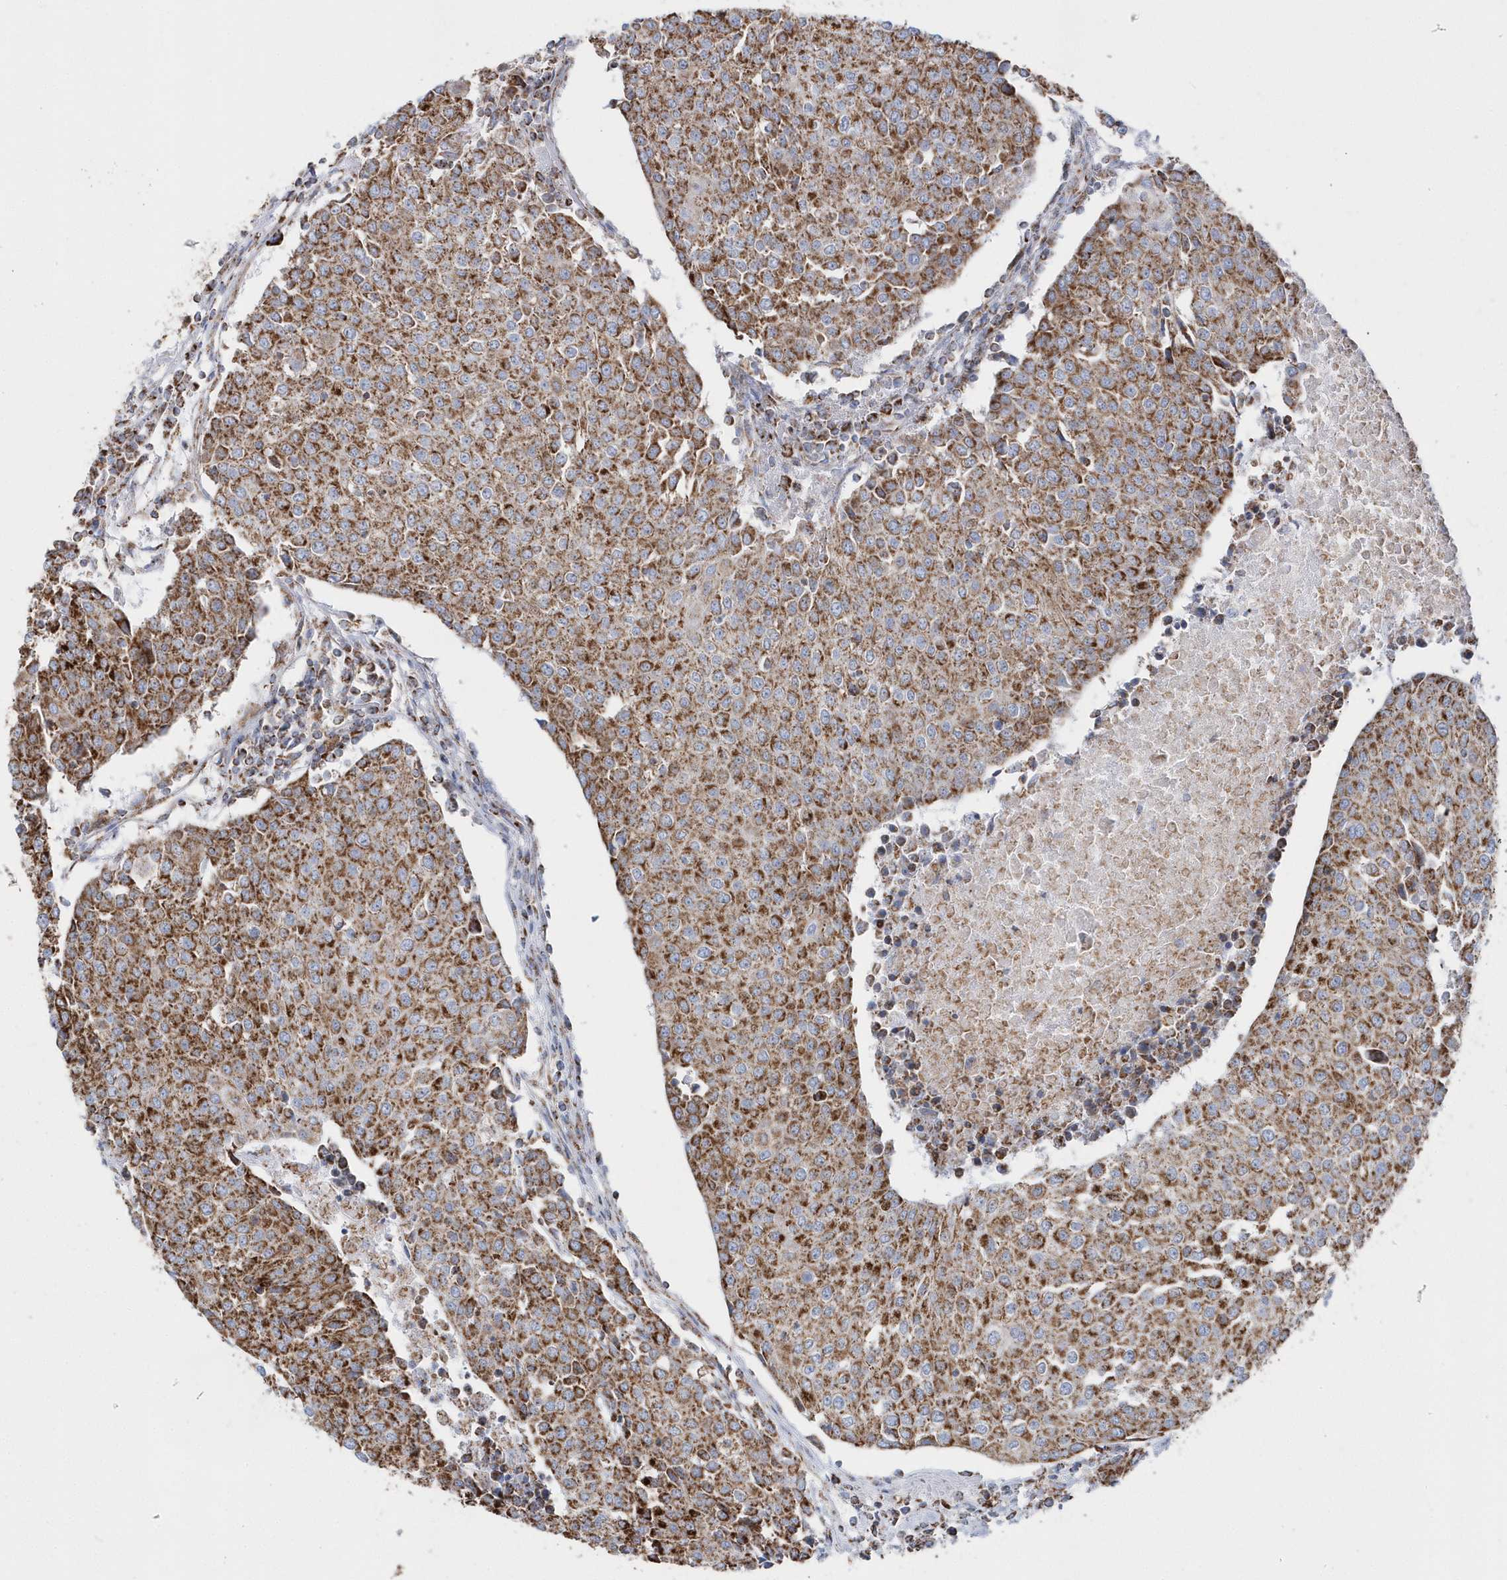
{"staining": {"intensity": "moderate", "quantity": ">75%", "location": "cytoplasmic/membranous"}, "tissue": "urothelial cancer", "cell_type": "Tumor cells", "image_type": "cancer", "snomed": [{"axis": "morphology", "description": "Urothelial carcinoma, High grade"}, {"axis": "topography", "description": "Urinary bladder"}], "caption": "Protein staining displays moderate cytoplasmic/membranous positivity in approximately >75% of tumor cells in urothelial carcinoma (high-grade). The protein is shown in brown color, while the nuclei are stained blue.", "gene": "TMCO6", "patient": {"sex": "female", "age": 85}}